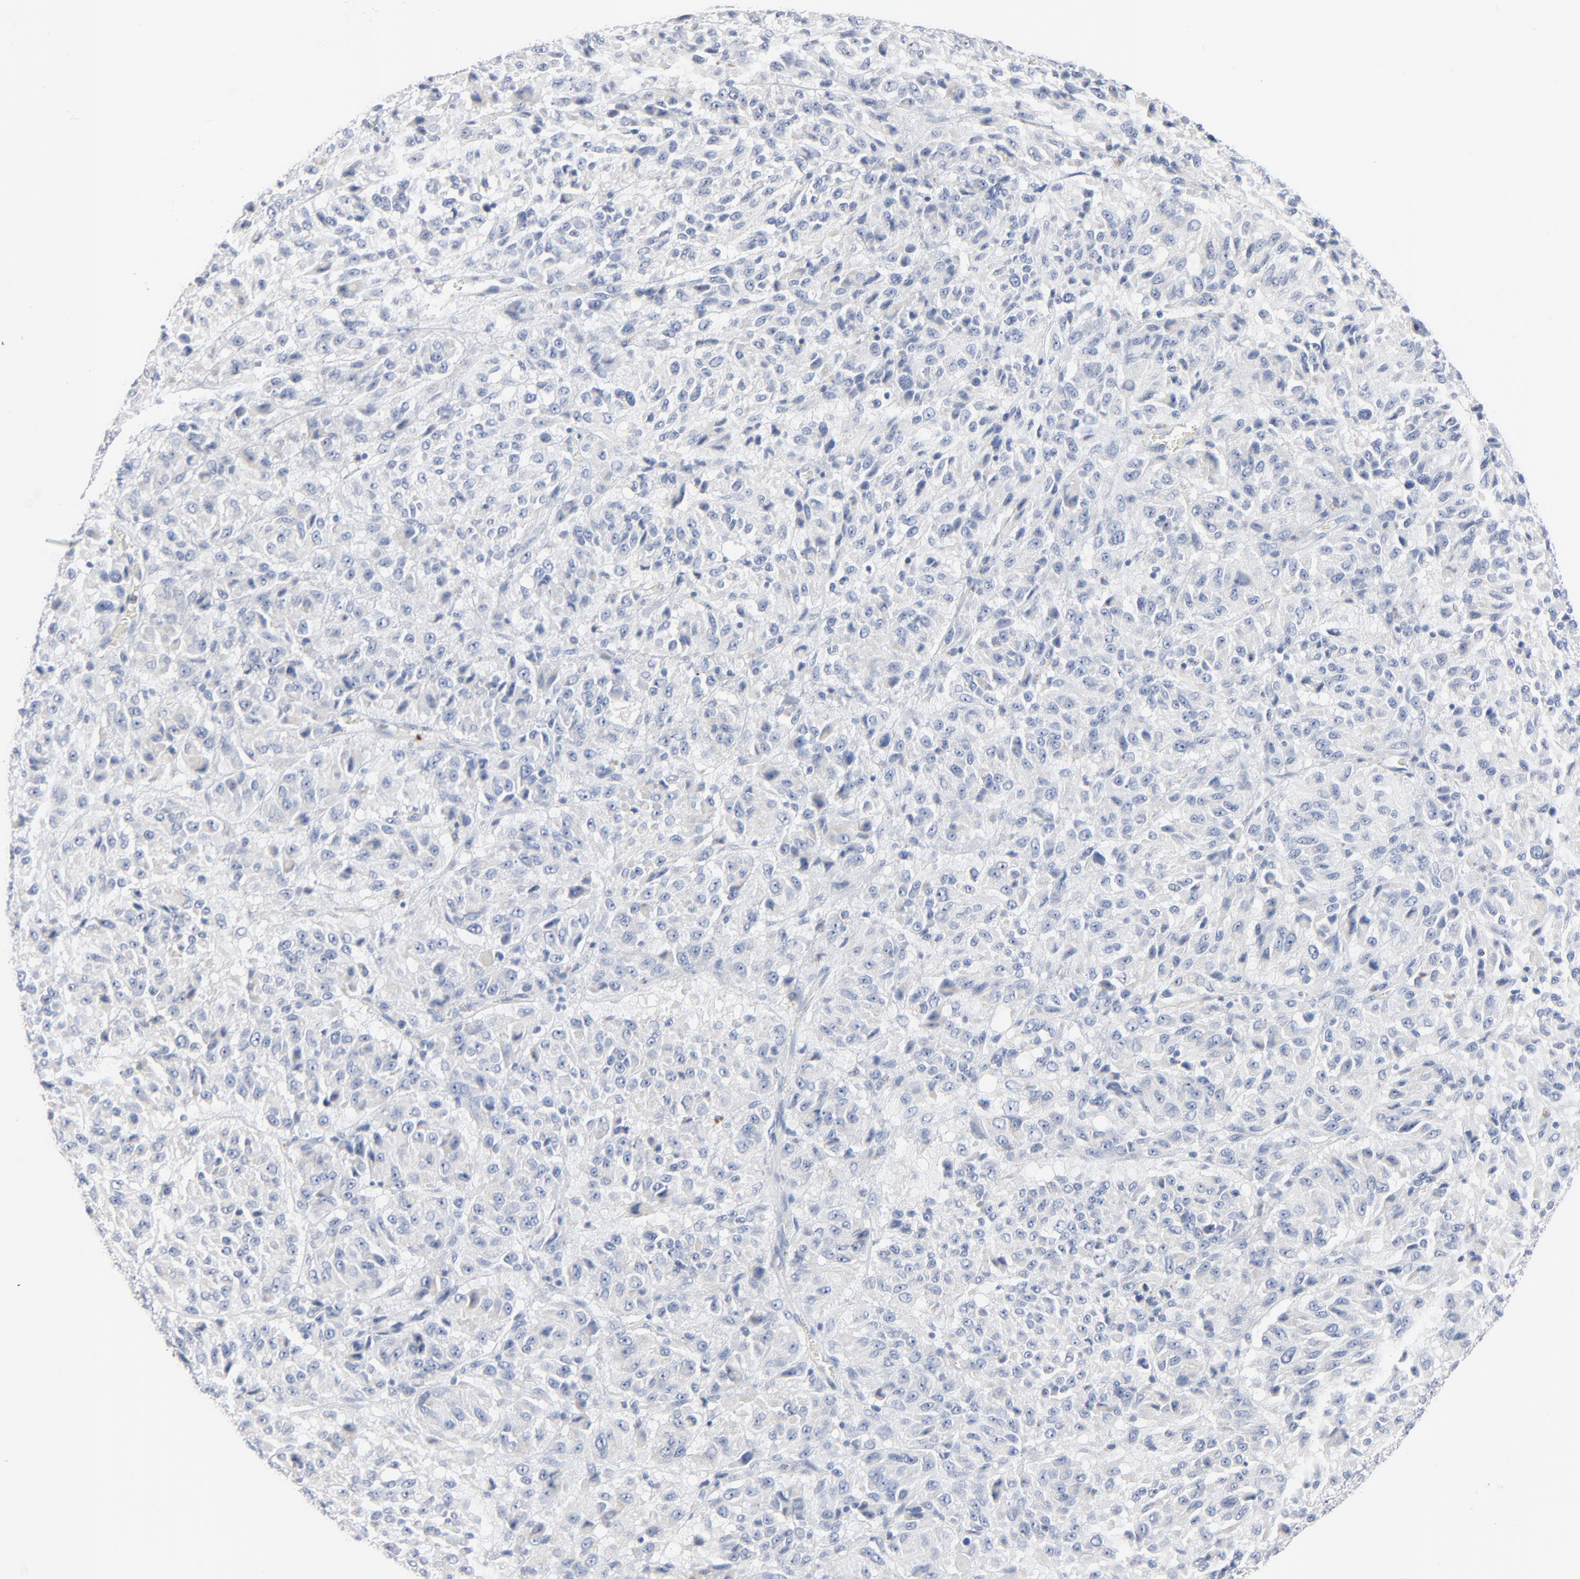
{"staining": {"intensity": "negative", "quantity": "none", "location": "none"}, "tissue": "melanoma", "cell_type": "Tumor cells", "image_type": "cancer", "snomed": [{"axis": "morphology", "description": "Malignant melanoma, Metastatic site"}, {"axis": "topography", "description": "Lung"}], "caption": "The immunohistochemistry (IHC) histopathology image has no significant expression in tumor cells of melanoma tissue. Brightfield microscopy of immunohistochemistry stained with DAB (3,3'-diaminobenzidine) (brown) and hematoxylin (blue), captured at high magnification.", "gene": "GZMB", "patient": {"sex": "male", "age": 64}}